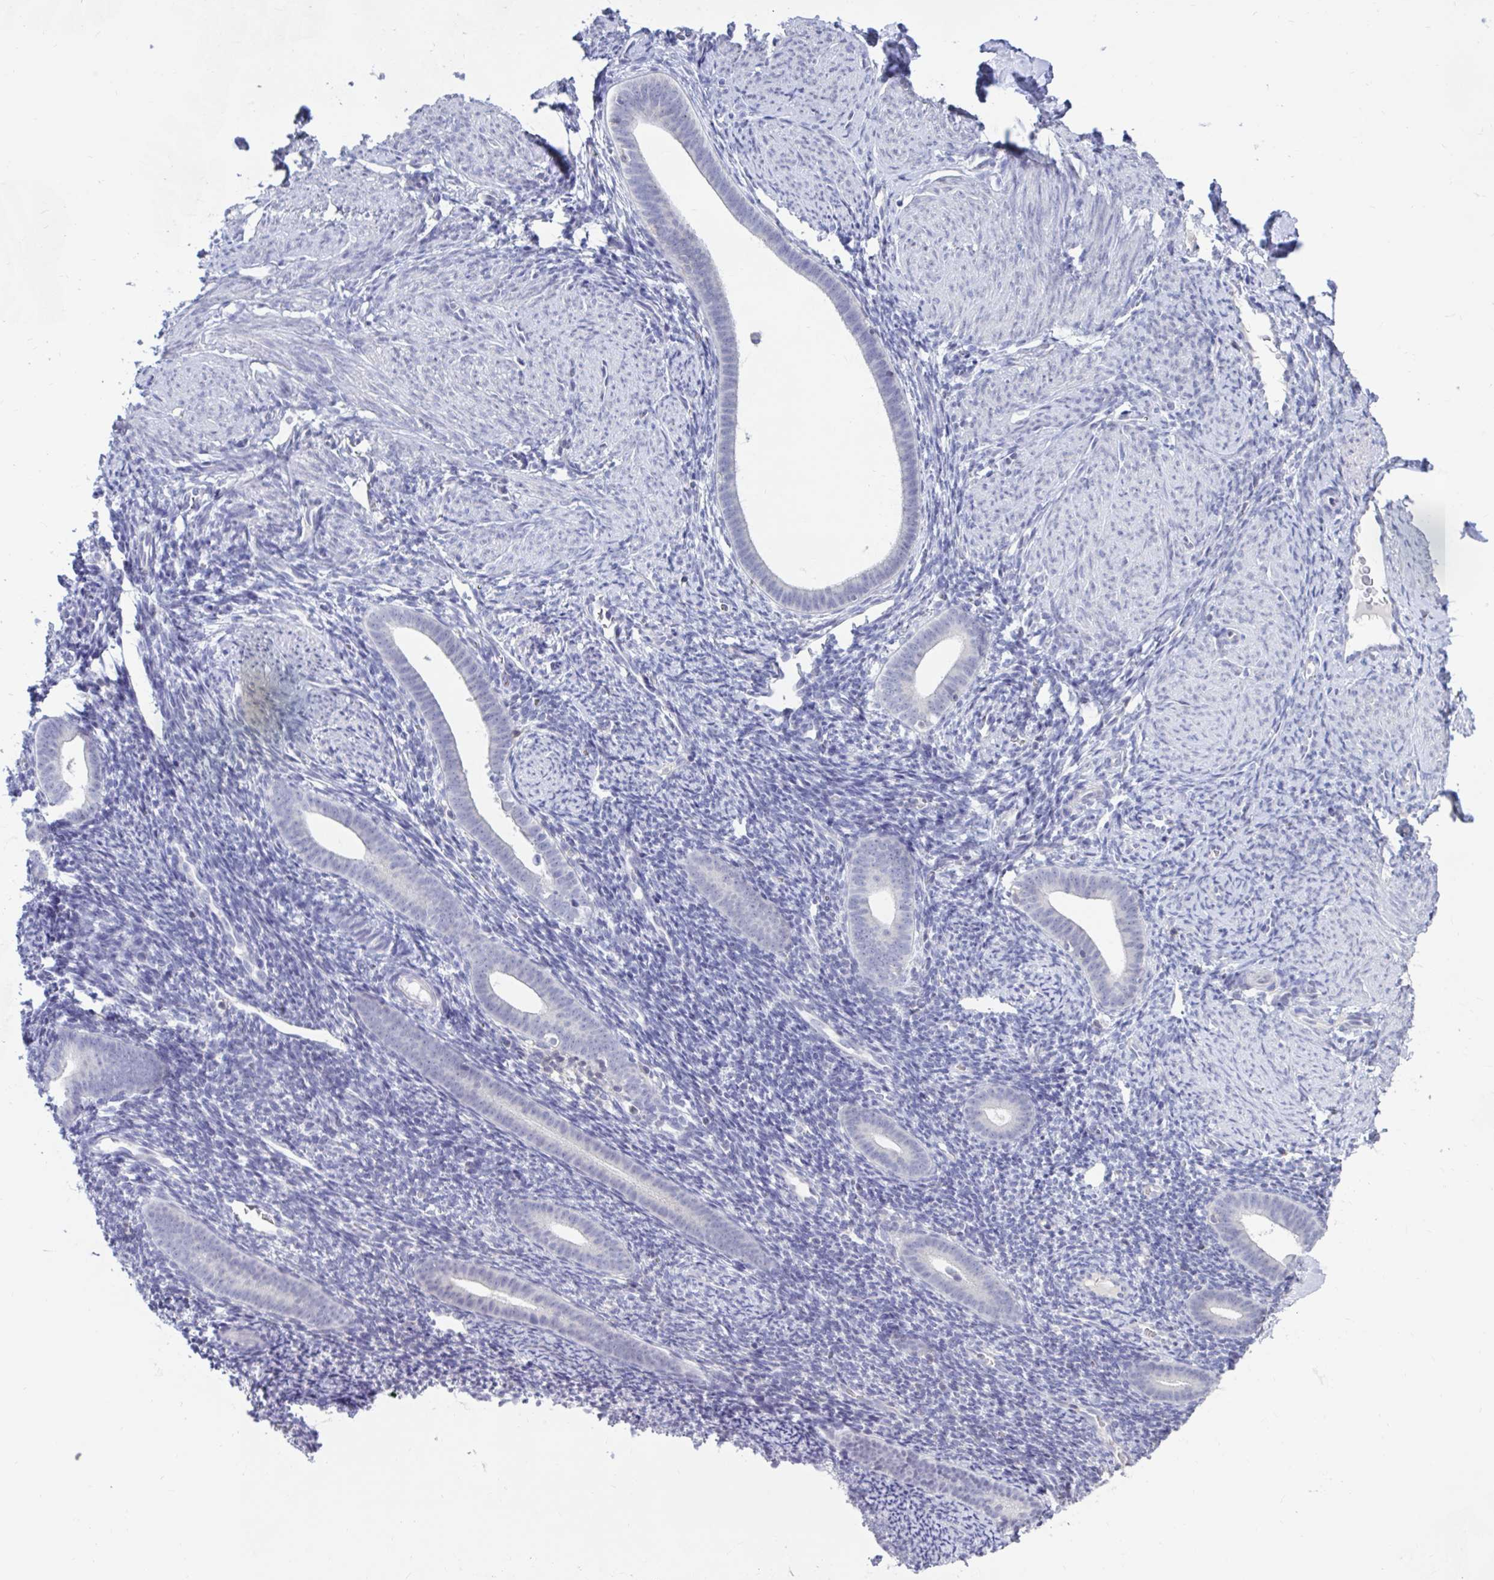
{"staining": {"intensity": "negative", "quantity": "none", "location": "none"}, "tissue": "endometrium", "cell_type": "Cells in endometrial stroma", "image_type": "normal", "snomed": [{"axis": "morphology", "description": "Normal tissue, NOS"}, {"axis": "topography", "description": "Endometrium"}], "caption": "A high-resolution histopathology image shows IHC staining of unremarkable endometrium, which exhibits no significant expression in cells in endometrial stroma. Brightfield microscopy of immunohistochemistry (IHC) stained with DAB (3,3'-diaminobenzidine) (brown) and hematoxylin (blue), captured at high magnification.", "gene": "ARPP19", "patient": {"sex": "female", "age": 39}}